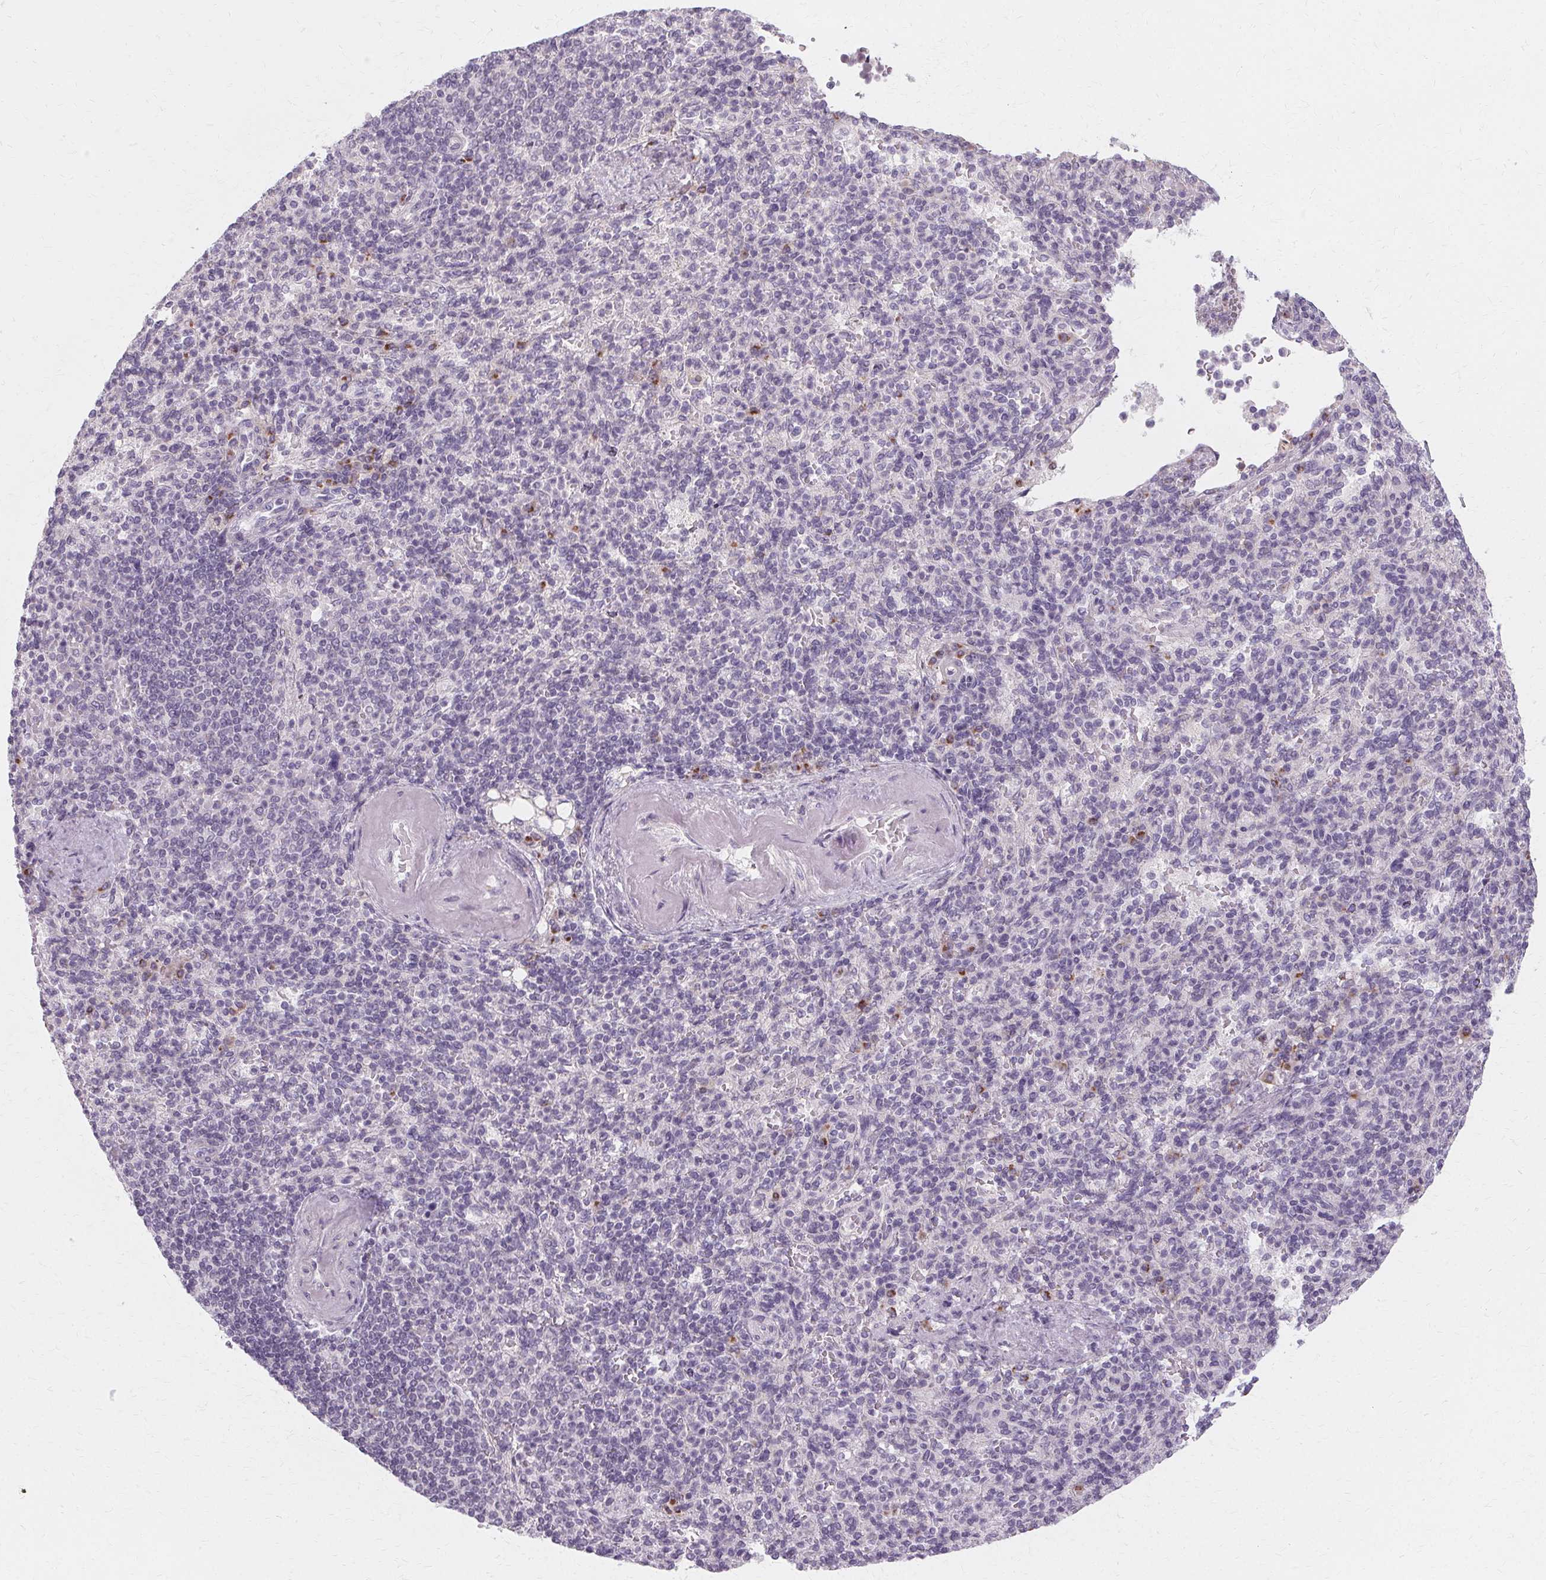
{"staining": {"intensity": "moderate", "quantity": "<25%", "location": "cytoplasmic/membranous"}, "tissue": "spleen", "cell_type": "Cells in red pulp", "image_type": "normal", "snomed": [{"axis": "morphology", "description": "Normal tissue, NOS"}, {"axis": "topography", "description": "Spleen"}], "caption": "High-magnification brightfield microscopy of unremarkable spleen stained with DAB (brown) and counterstained with hematoxylin (blue). cells in red pulp exhibit moderate cytoplasmic/membranous staining is present in about<25% of cells.", "gene": "FCRL3", "patient": {"sex": "female", "age": 74}}